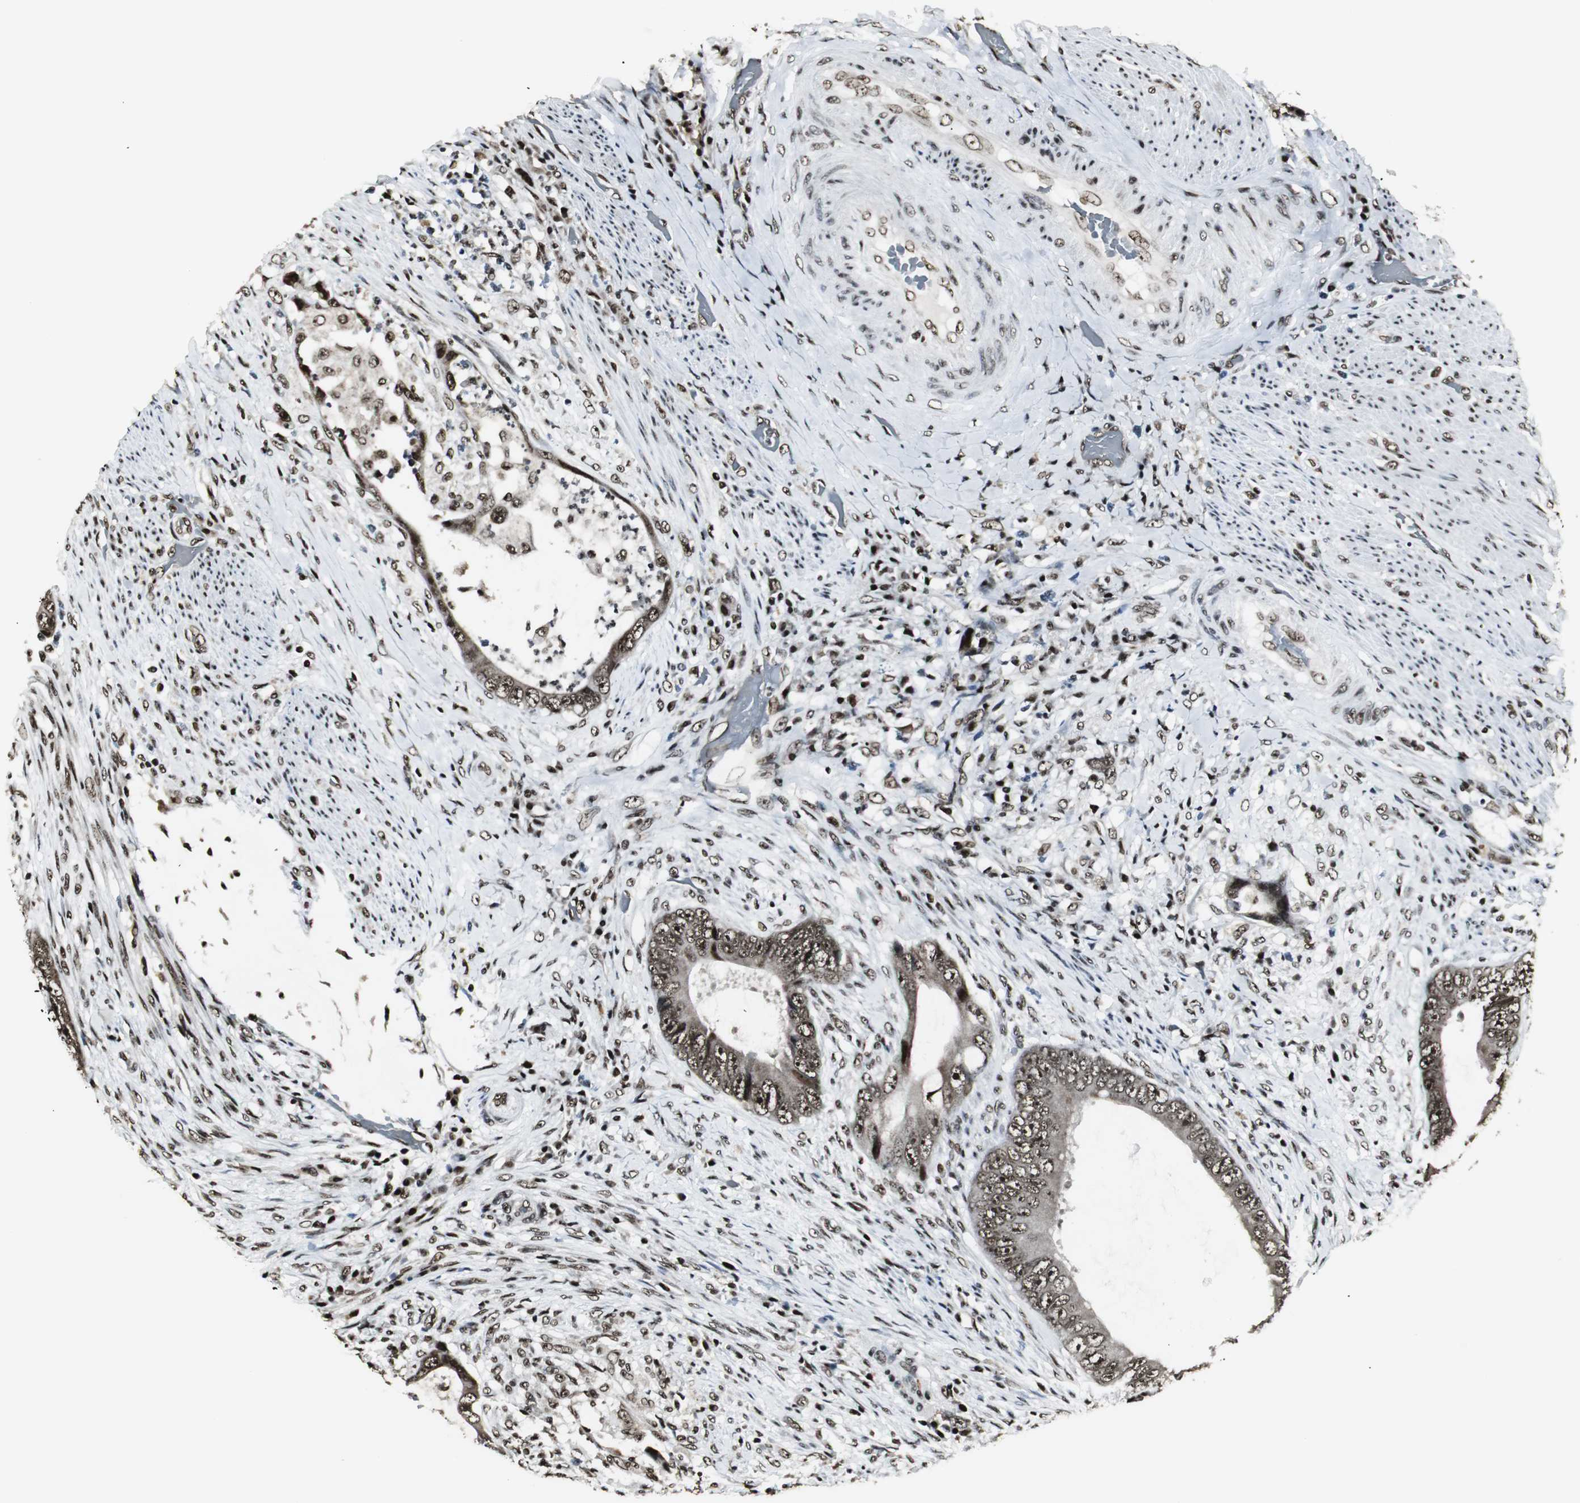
{"staining": {"intensity": "strong", "quantity": ">75%", "location": "nuclear"}, "tissue": "colorectal cancer", "cell_type": "Tumor cells", "image_type": "cancer", "snomed": [{"axis": "morphology", "description": "Adenocarcinoma, NOS"}, {"axis": "topography", "description": "Rectum"}], "caption": "Immunohistochemical staining of human colorectal adenocarcinoma demonstrates high levels of strong nuclear expression in approximately >75% of tumor cells.", "gene": "PARN", "patient": {"sex": "female", "age": 77}}